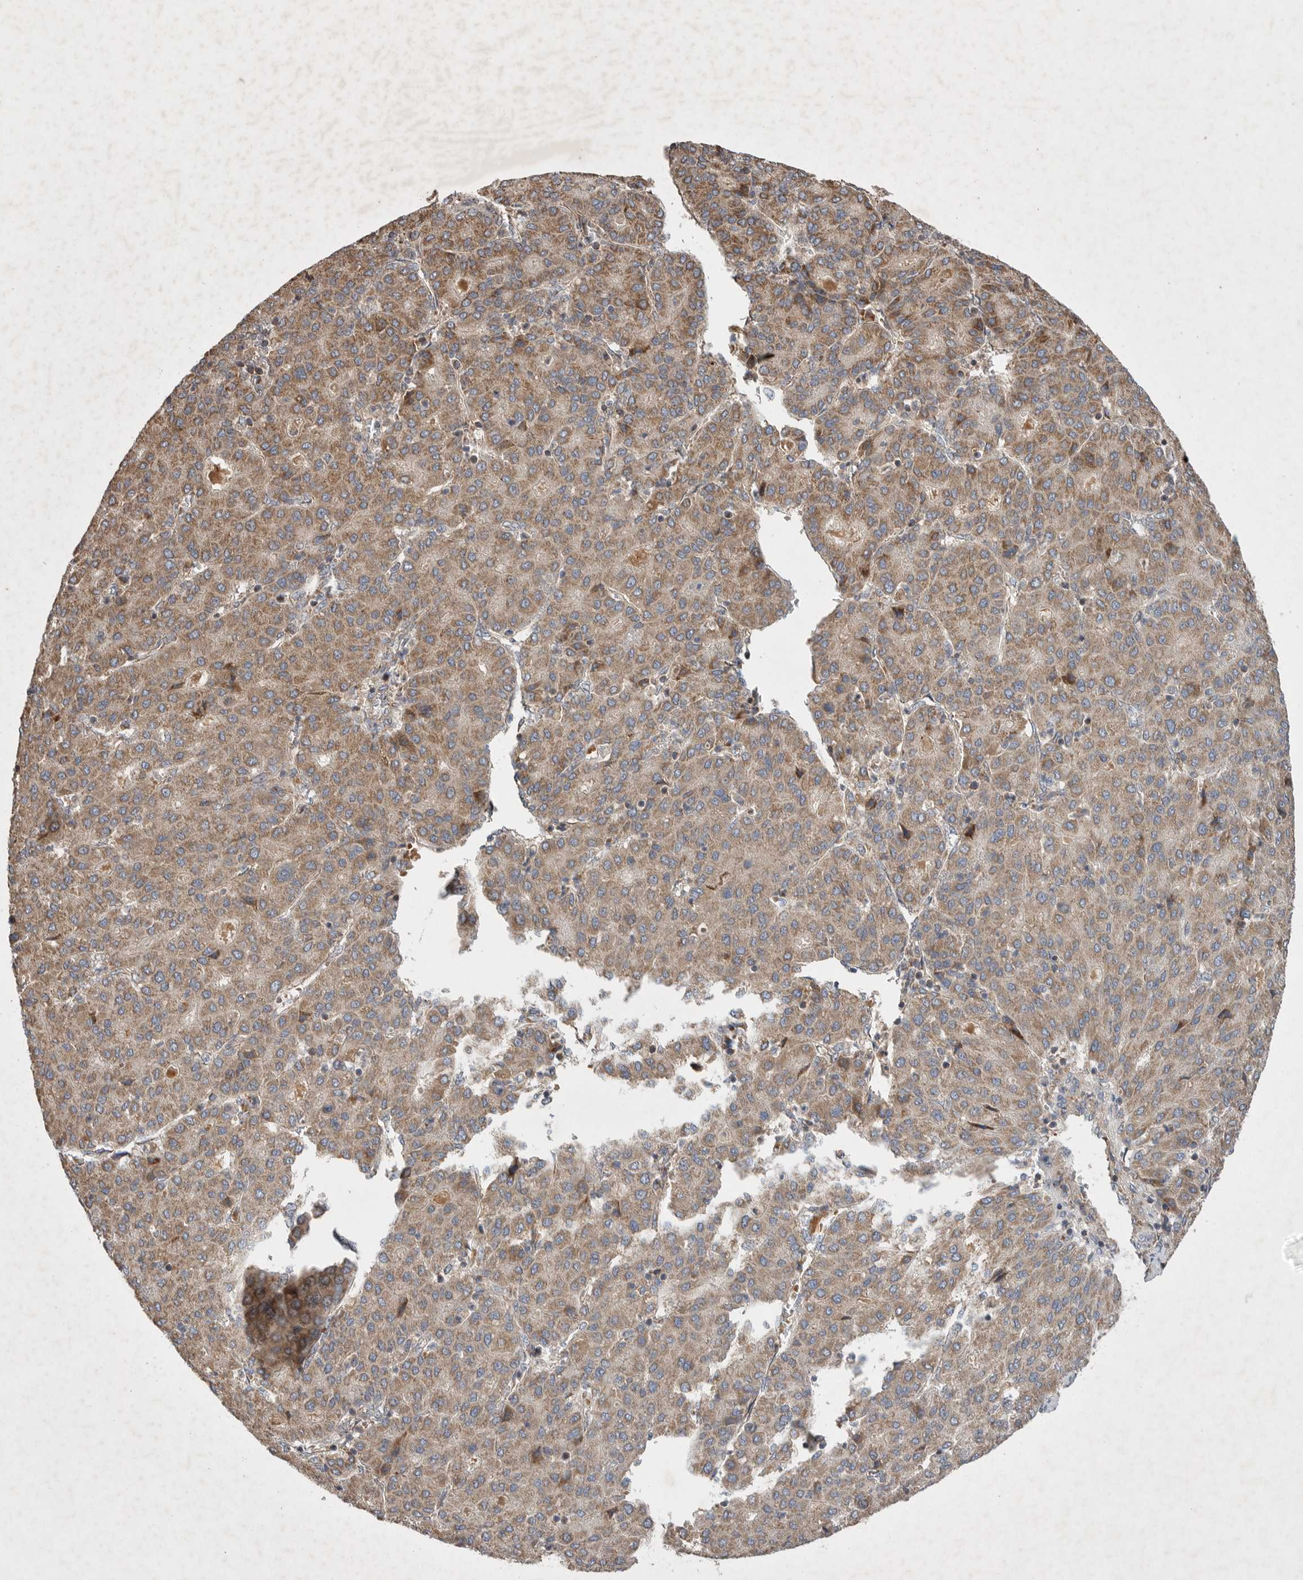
{"staining": {"intensity": "moderate", "quantity": ">75%", "location": "cytoplasmic/membranous"}, "tissue": "liver cancer", "cell_type": "Tumor cells", "image_type": "cancer", "snomed": [{"axis": "morphology", "description": "Carcinoma, Hepatocellular, NOS"}, {"axis": "topography", "description": "Liver"}], "caption": "Protein staining of hepatocellular carcinoma (liver) tissue reveals moderate cytoplasmic/membranous positivity in approximately >75% of tumor cells.", "gene": "KIF21B", "patient": {"sex": "male", "age": 65}}